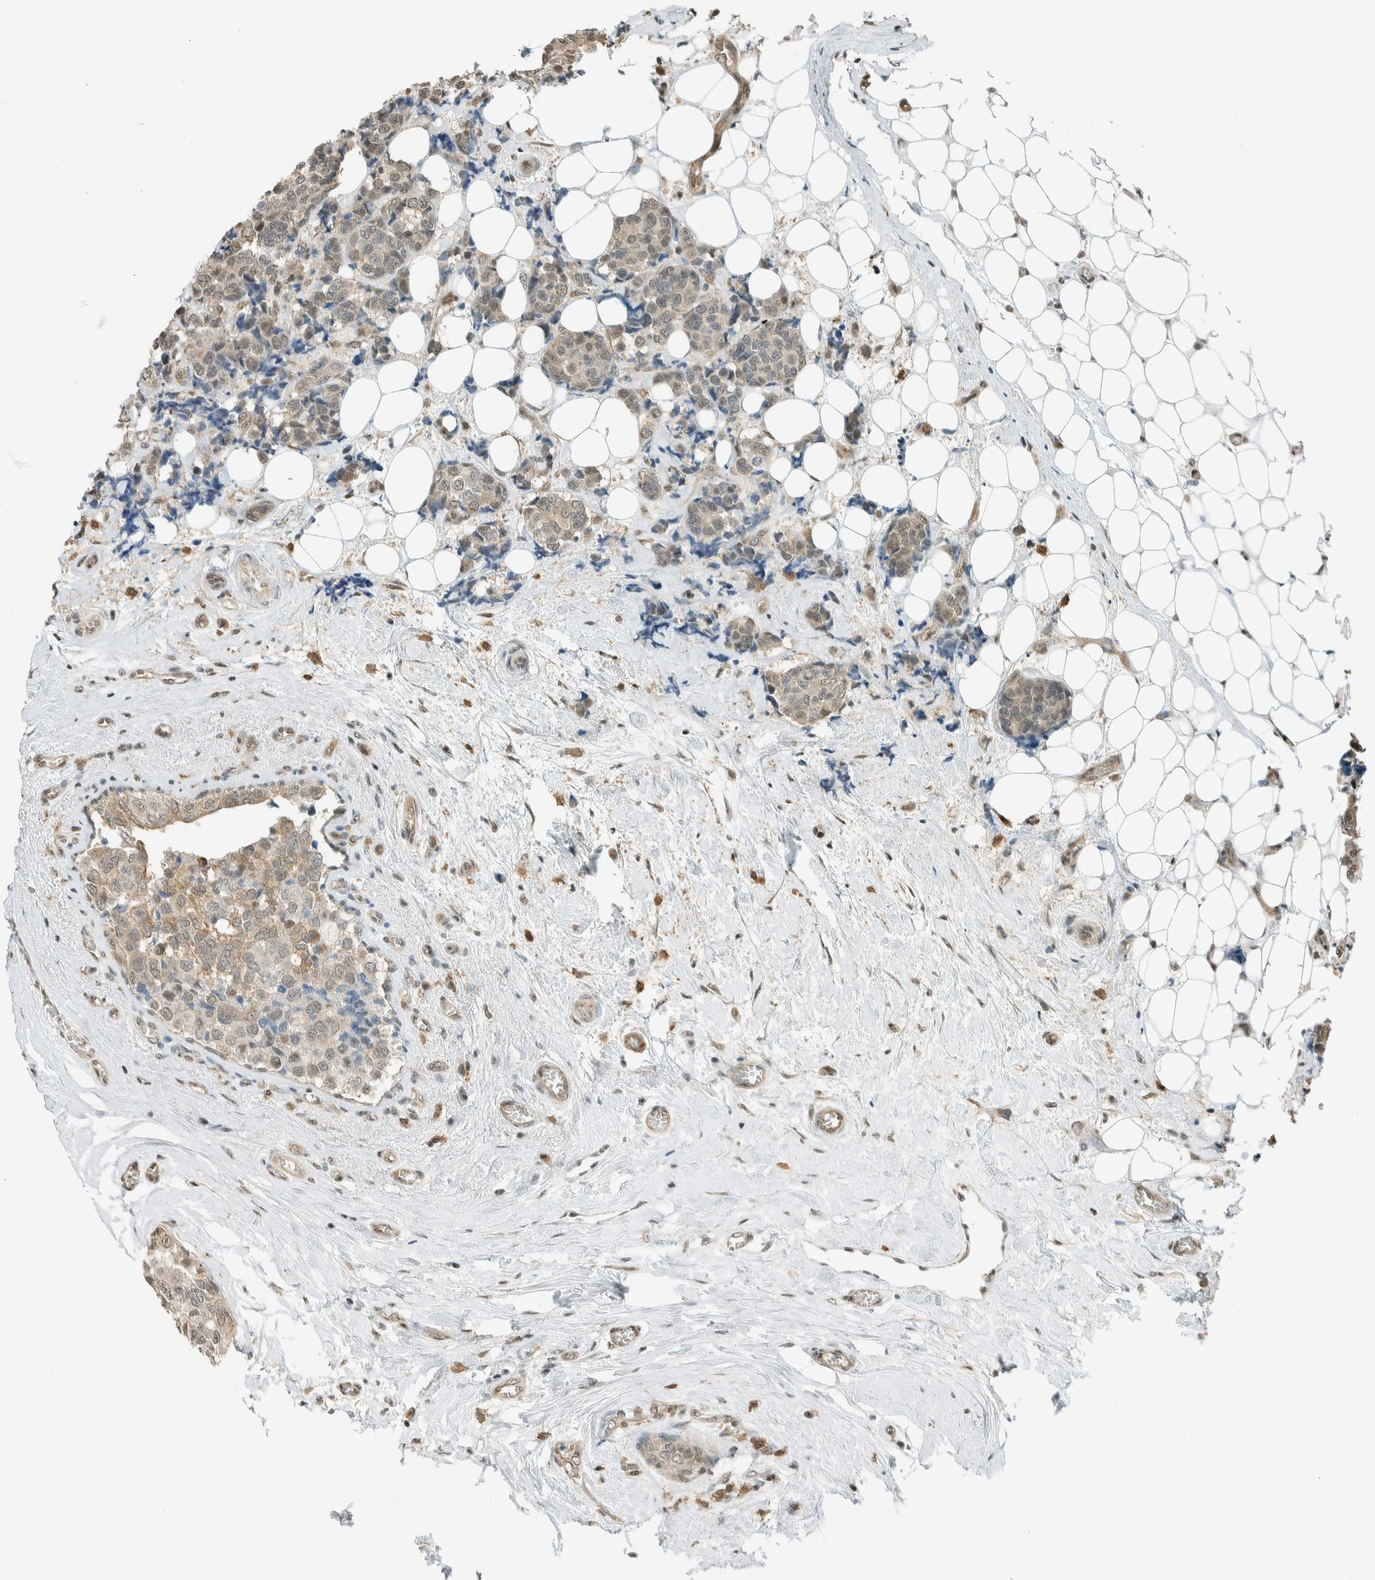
{"staining": {"intensity": "weak", "quantity": "25%-75%", "location": "cytoplasmic/membranous"}, "tissue": "breast cancer", "cell_type": "Tumor cells", "image_type": "cancer", "snomed": [{"axis": "morphology", "description": "Normal tissue, NOS"}, {"axis": "morphology", "description": "Duct carcinoma"}, {"axis": "topography", "description": "Breast"}], "caption": "IHC image of breast cancer stained for a protein (brown), which reveals low levels of weak cytoplasmic/membranous staining in about 25%-75% of tumor cells.", "gene": "NIBAN2", "patient": {"sex": "female", "age": 43}}